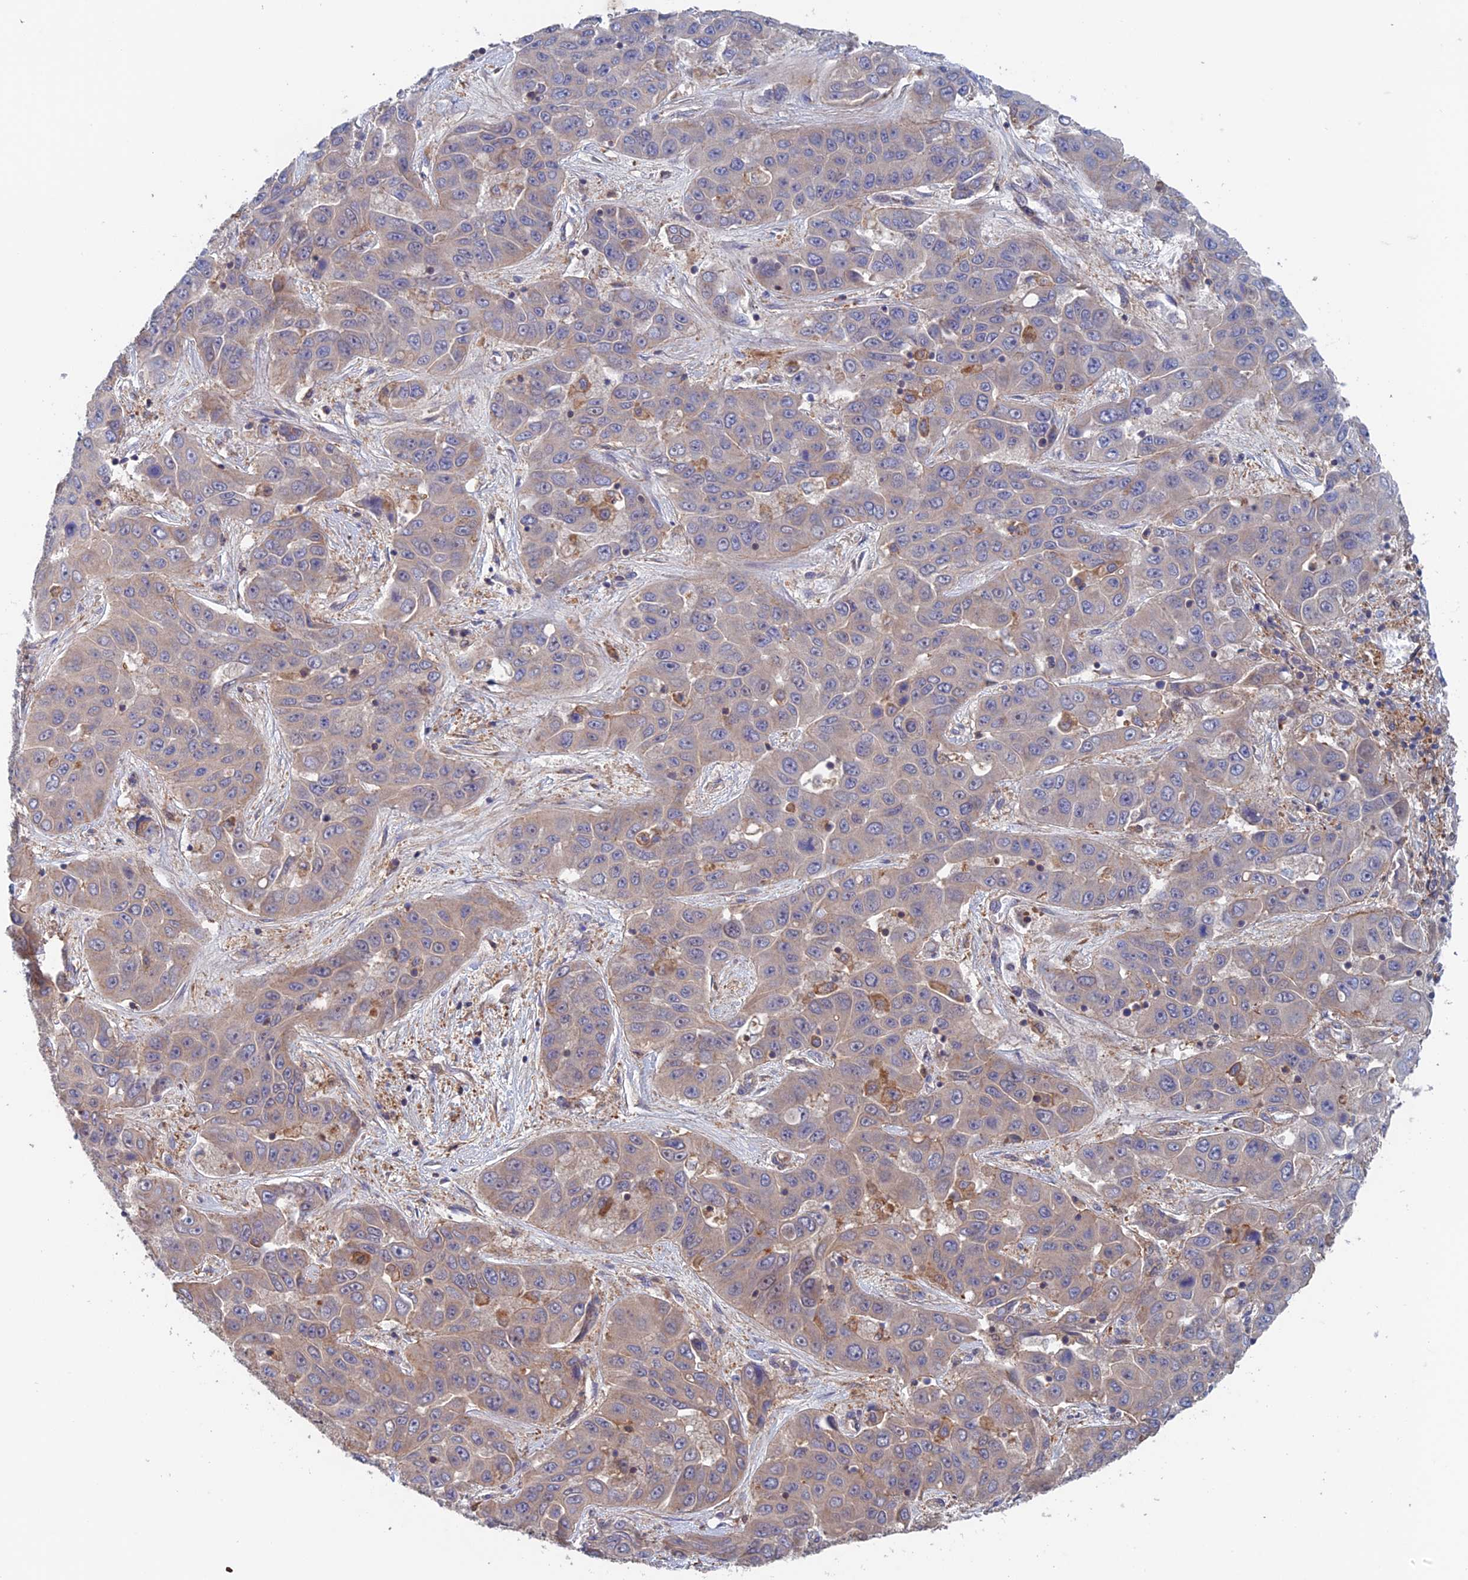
{"staining": {"intensity": "weak", "quantity": "<25%", "location": "cytoplasmic/membranous"}, "tissue": "liver cancer", "cell_type": "Tumor cells", "image_type": "cancer", "snomed": [{"axis": "morphology", "description": "Cholangiocarcinoma"}, {"axis": "topography", "description": "Liver"}], "caption": "Protein analysis of cholangiocarcinoma (liver) reveals no significant positivity in tumor cells. (DAB (3,3'-diaminobenzidine) IHC, high magnification).", "gene": "NUDT16L1", "patient": {"sex": "female", "age": 52}}